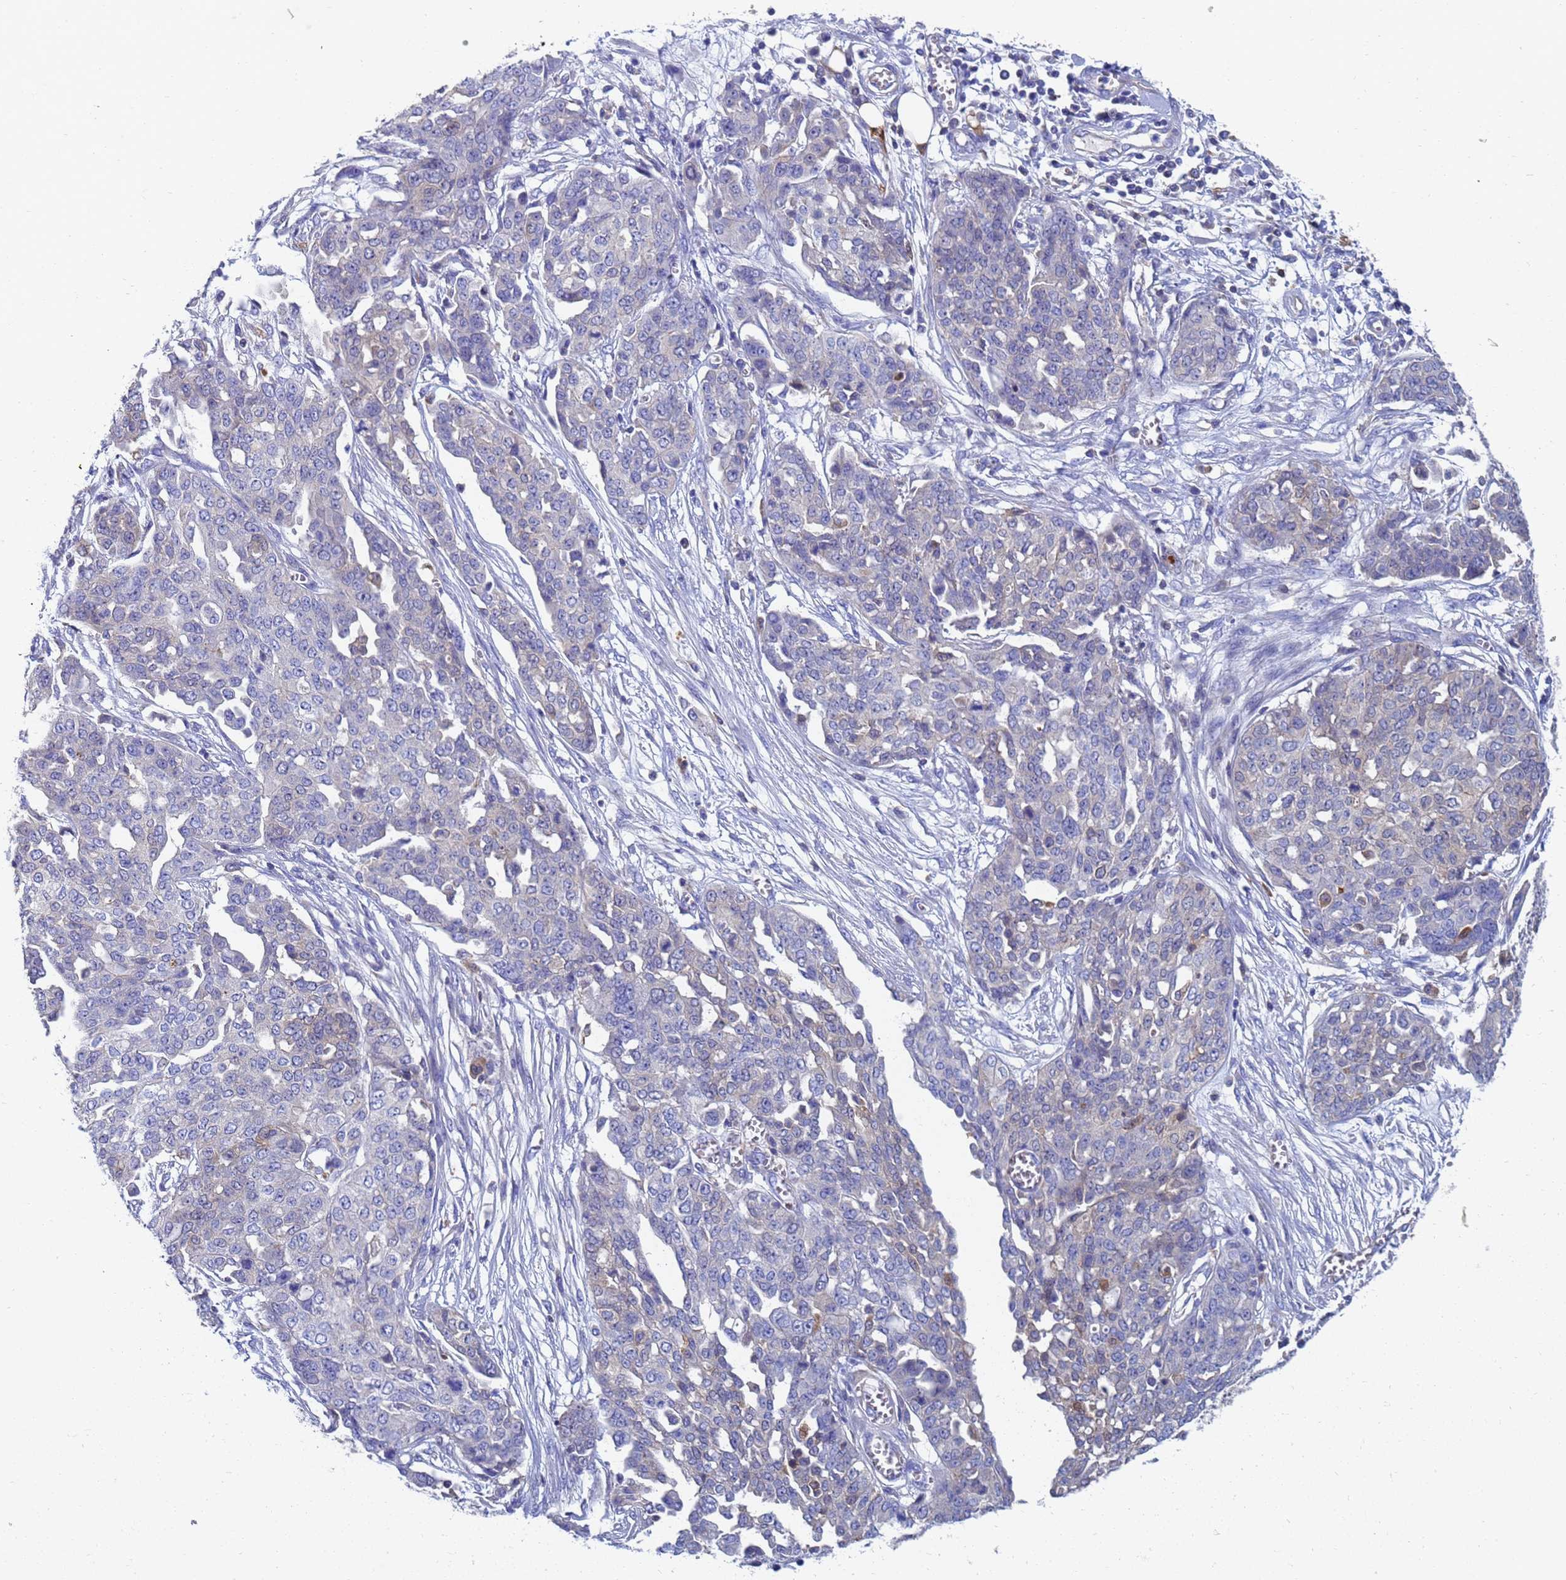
{"staining": {"intensity": "negative", "quantity": "none", "location": "none"}, "tissue": "ovarian cancer", "cell_type": "Tumor cells", "image_type": "cancer", "snomed": [{"axis": "morphology", "description": "Cystadenocarcinoma, serous, NOS"}, {"axis": "topography", "description": "Soft tissue"}, {"axis": "topography", "description": "Ovary"}], "caption": "This micrograph is of ovarian serous cystadenocarcinoma stained with IHC to label a protein in brown with the nuclei are counter-stained blue. There is no expression in tumor cells. (DAB (3,3'-diaminobenzidine) immunohistochemistry, high magnification).", "gene": "GCHFR", "patient": {"sex": "female", "age": 57}}